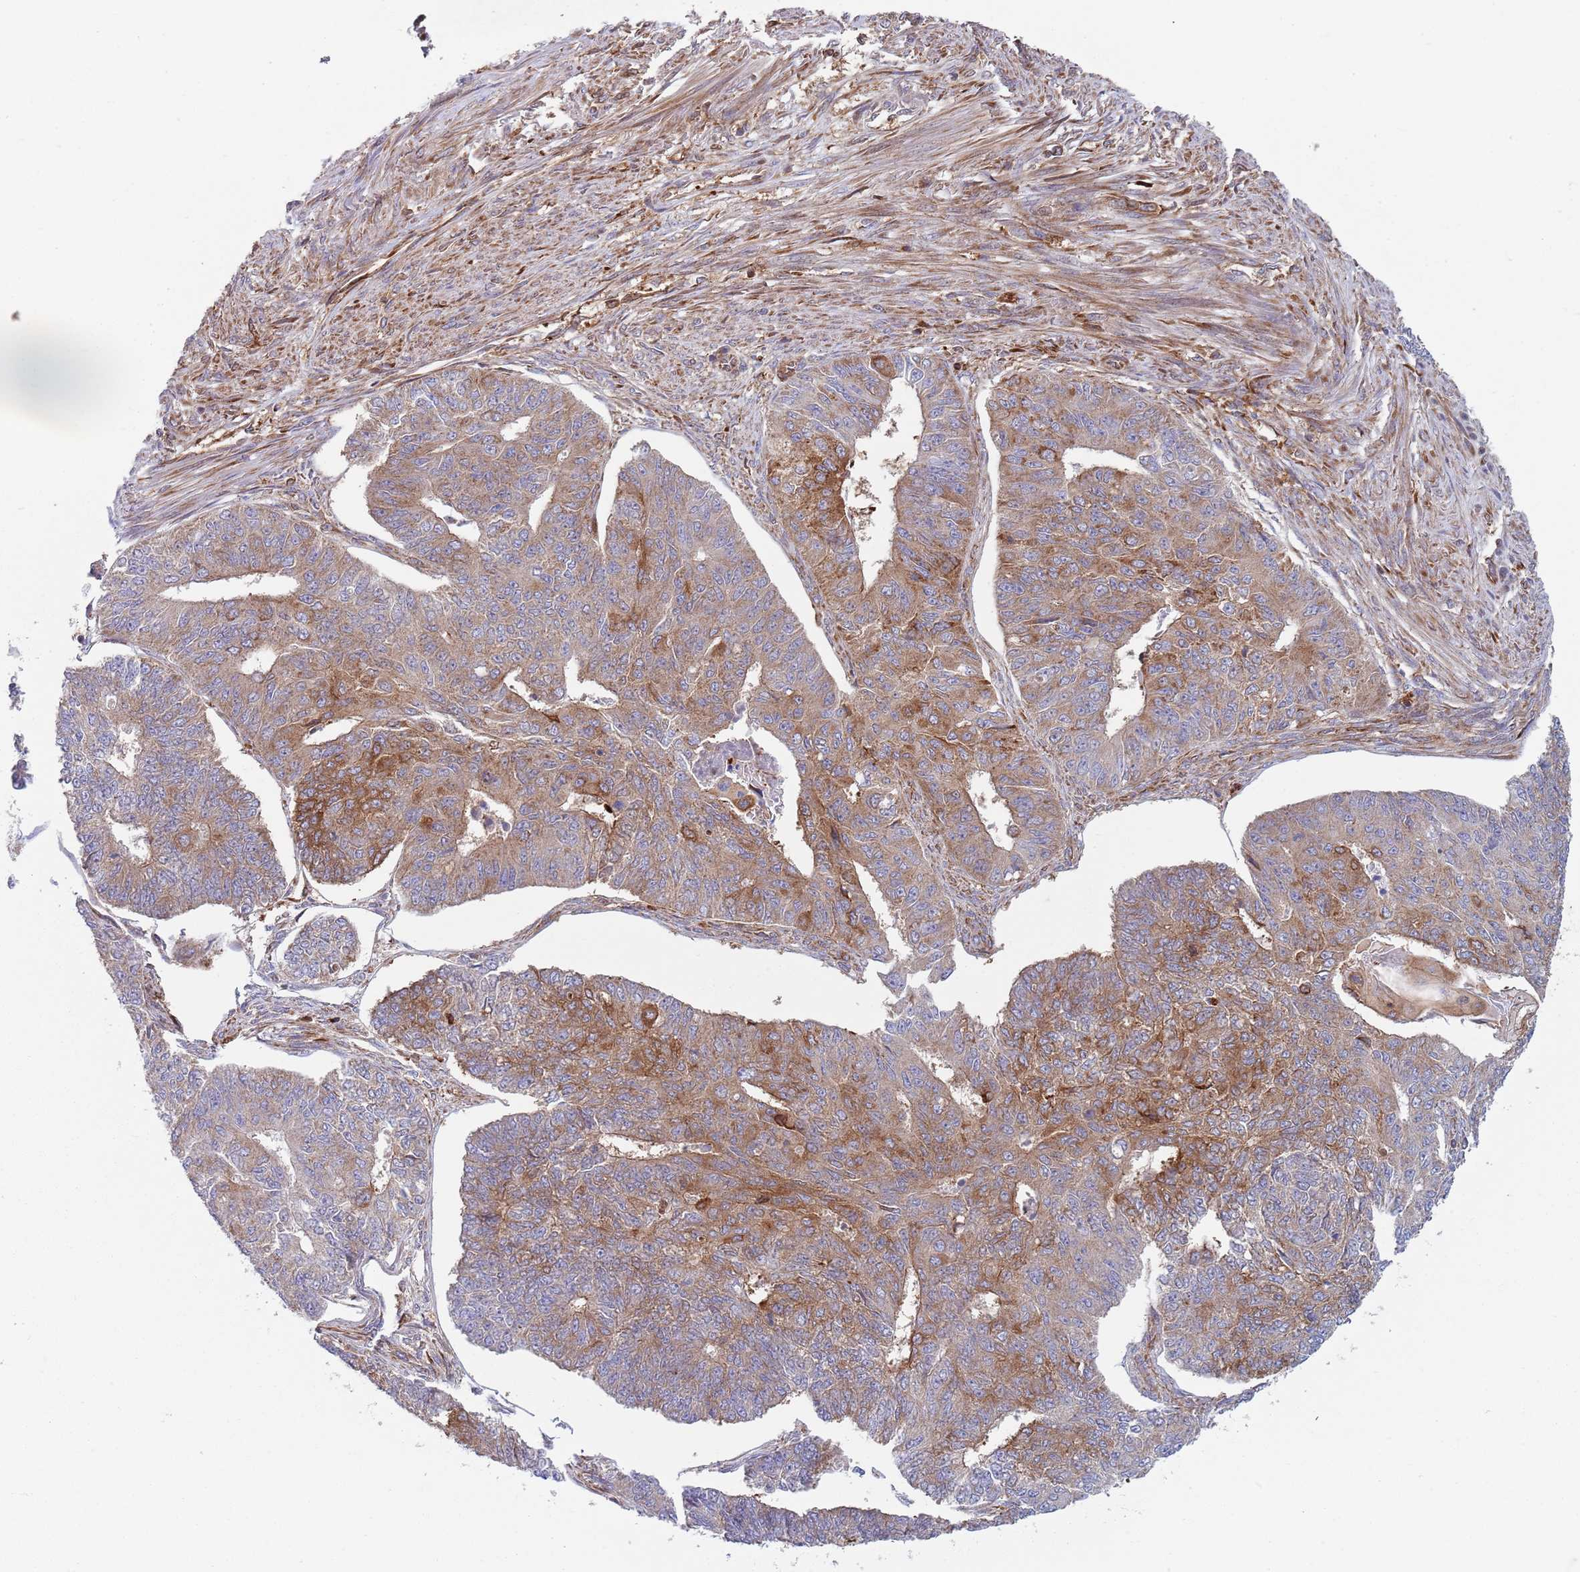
{"staining": {"intensity": "moderate", "quantity": "<25%", "location": "cytoplasmic/membranous"}, "tissue": "endometrial cancer", "cell_type": "Tumor cells", "image_type": "cancer", "snomed": [{"axis": "morphology", "description": "Adenocarcinoma, NOS"}, {"axis": "topography", "description": "Endometrium"}], "caption": "Adenocarcinoma (endometrial) was stained to show a protein in brown. There is low levels of moderate cytoplasmic/membranous positivity in about <25% of tumor cells.", "gene": "ZMYM5", "patient": {"sex": "female", "age": 32}}